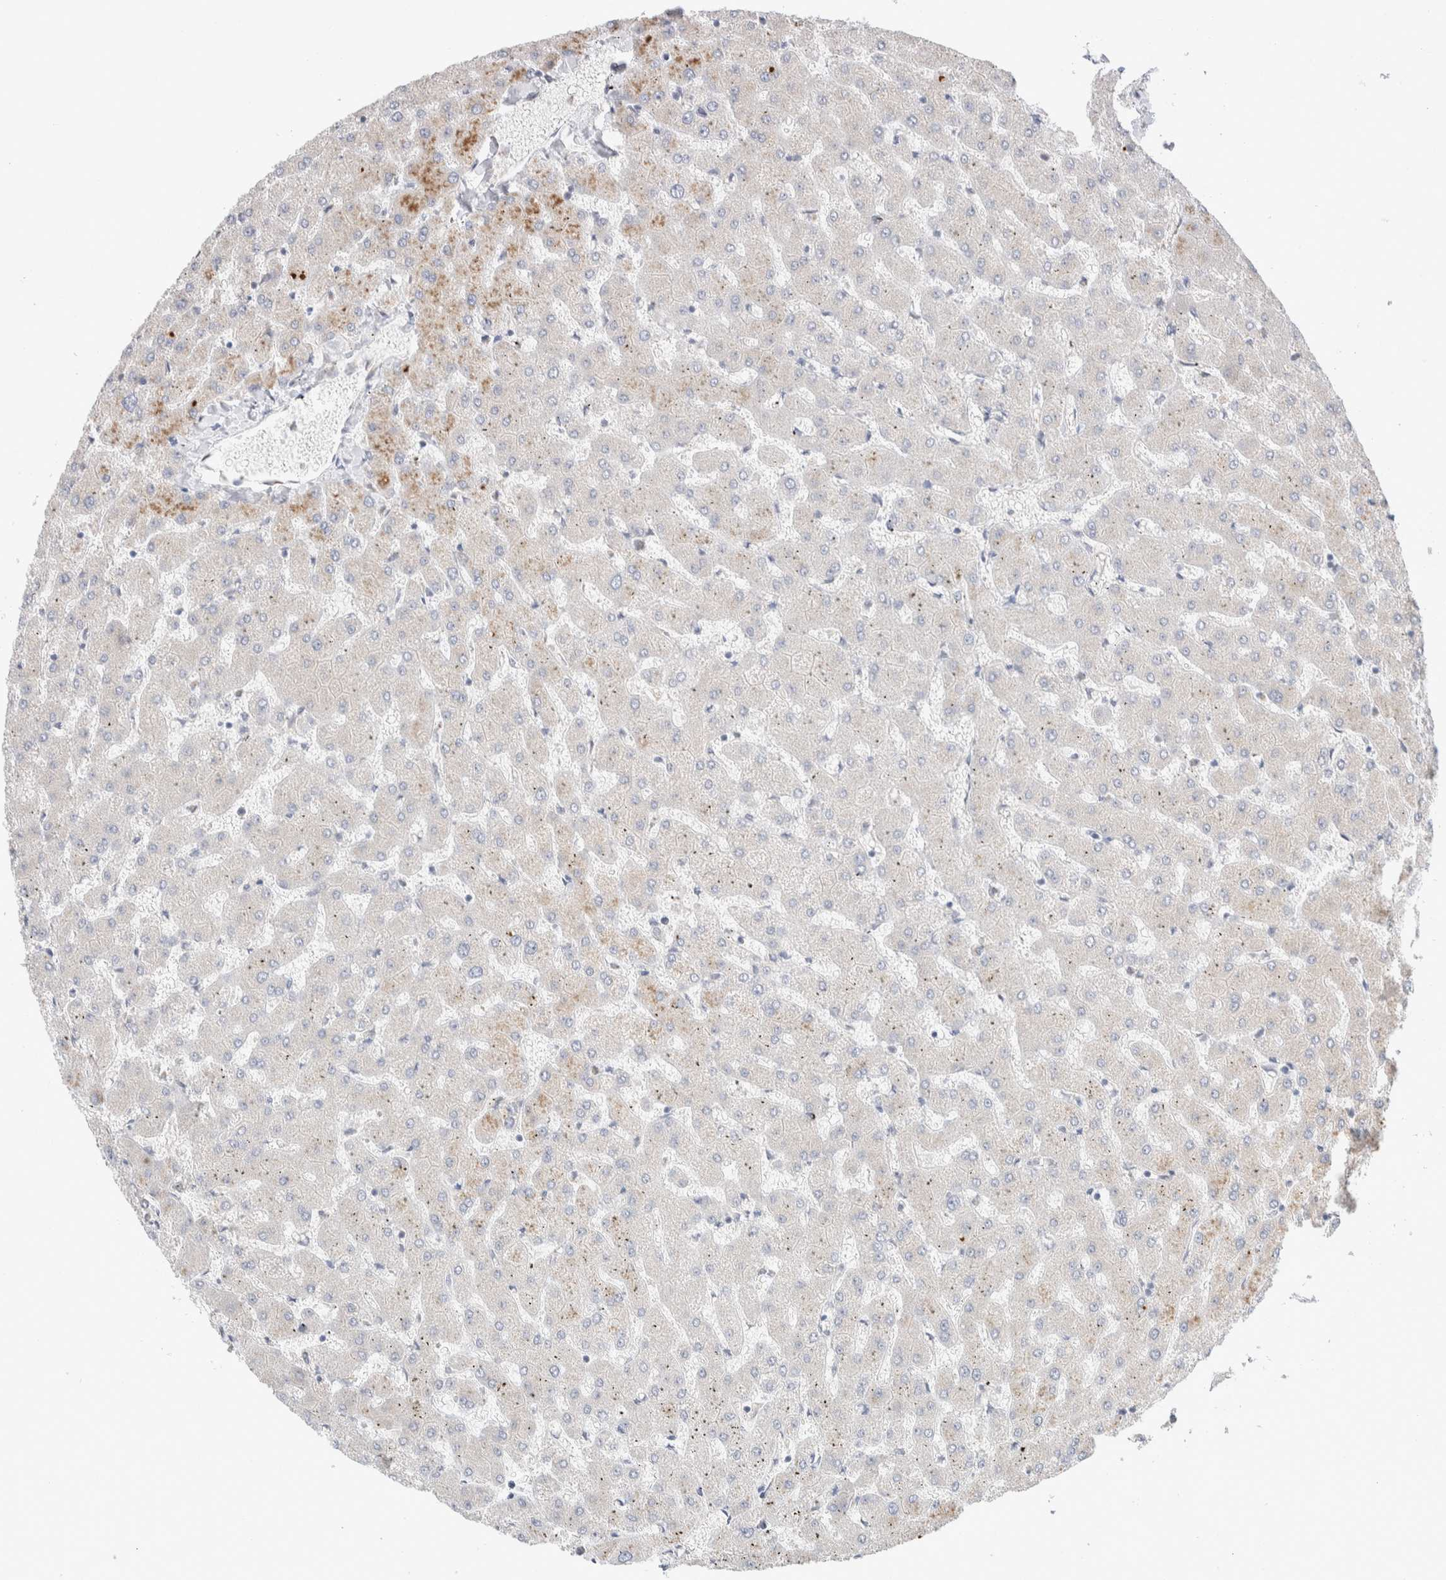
{"staining": {"intensity": "negative", "quantity": "none", "location": "none"}, "tissue": "liver", "cell_type": "Cholangiocytes", "image_type": "normal", "snomed": [{"axis": "morphology", "description": "Normal tissue, NOS"}, {"axis": "topography", "description": "Liver"}], "caption": "The photomicrograph demonstrates no significant staining in cholangiocytes of liver.", "gene": "RUSF1", "patient": {"sex": "female", "age": 63}}